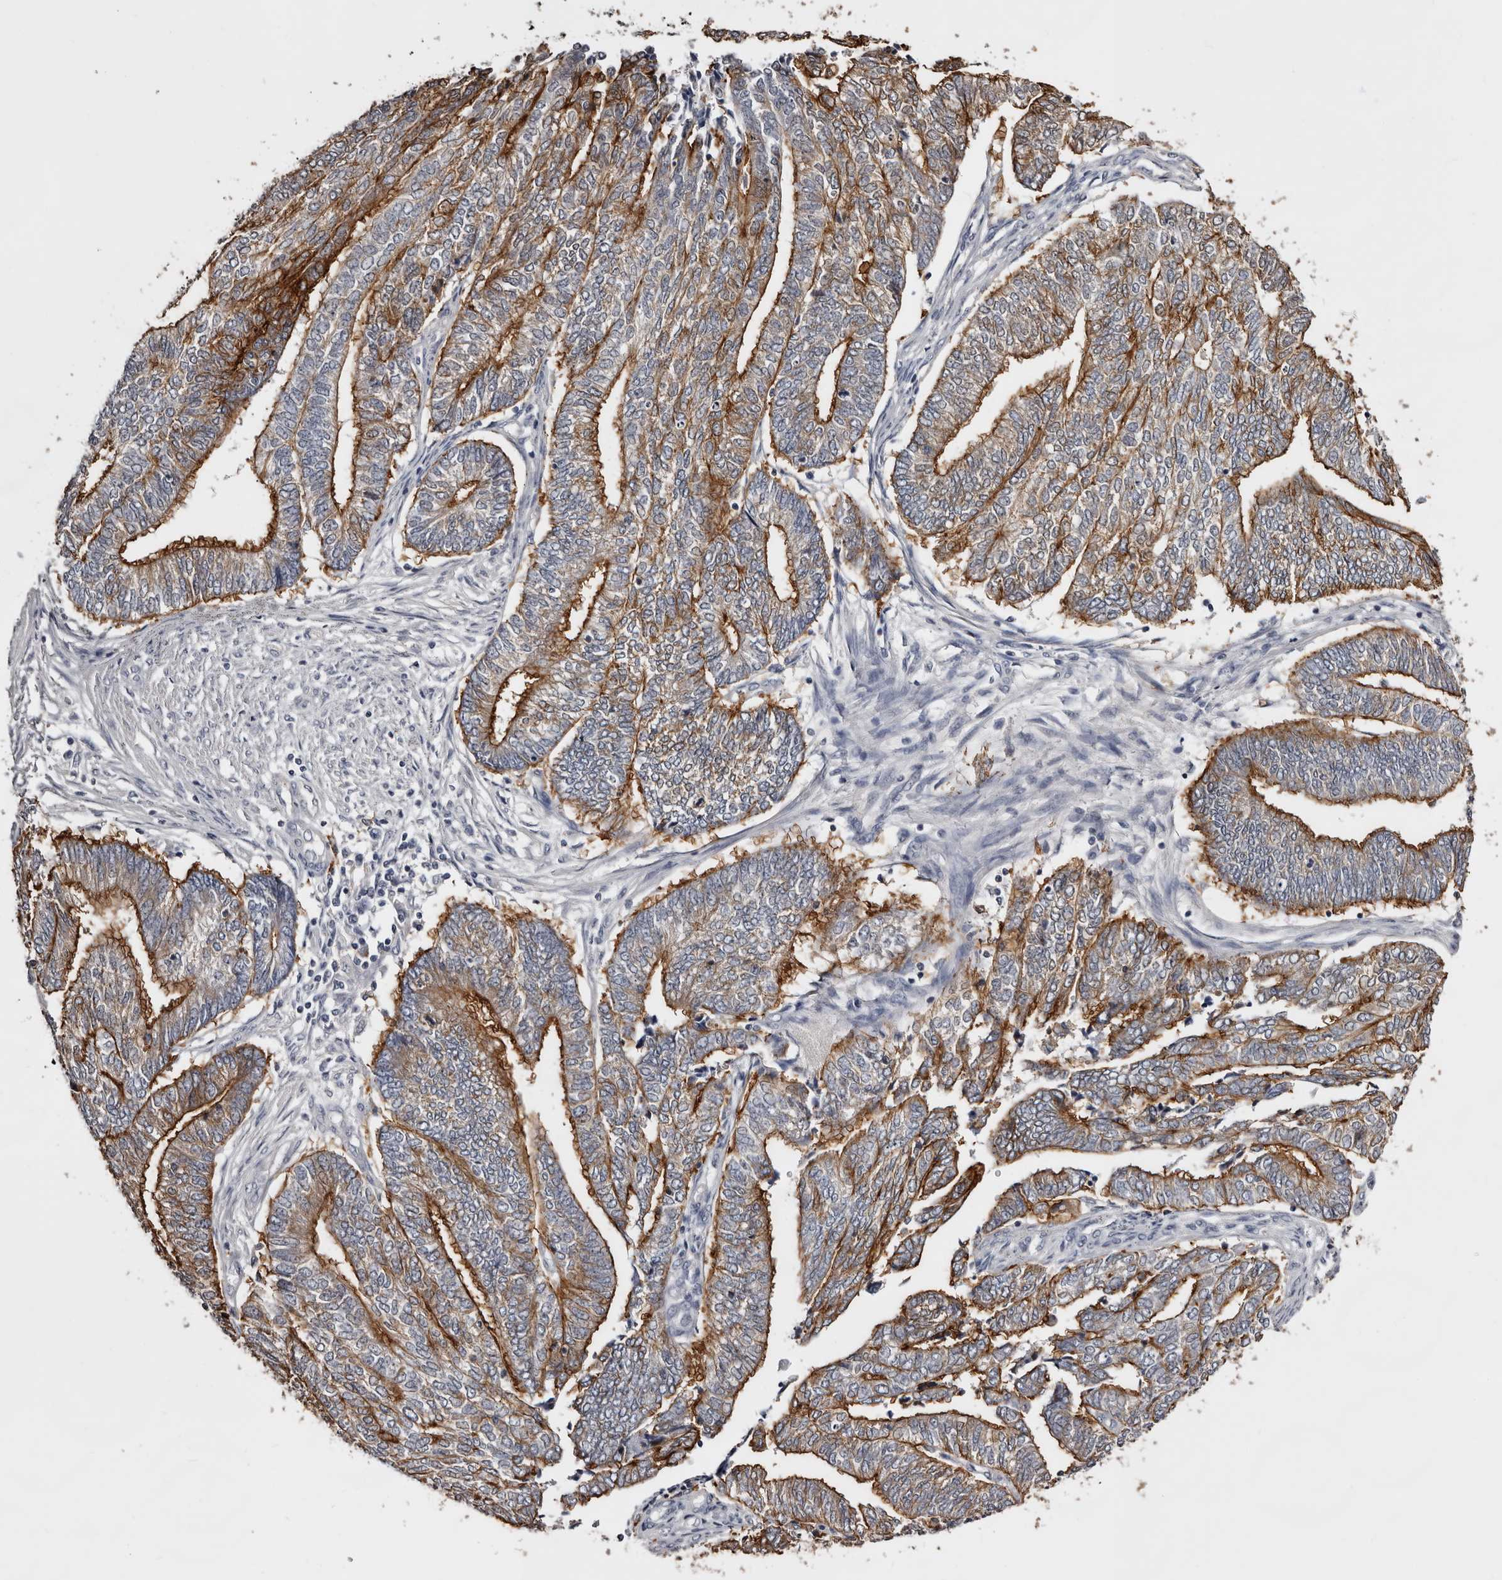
{"staining": {"intensity": "moderate", "quantity": ">75%", "location": "cytoplasmic/membranous"}, "tissue": "endometrial cancer", "cell_type": "Tumor cells", "image_type": "cancer", "snomed": [{"axis": "morphology", "description": "Adenocarcinoma, NOS"}, {"axis": "topography", "description": "Uterus"}, {"axis": "topography", "description": "Endometrium"}], "caption": "High-power microscopy captured an immunohistochemistry (IHC) histopathology image of endometrial cancer, revealing moderate cytoplasmic/membranous positivity in about >75% of tumor cells.", "gene": "LAD1", "patient": {"sex": "female", "age": 70}}